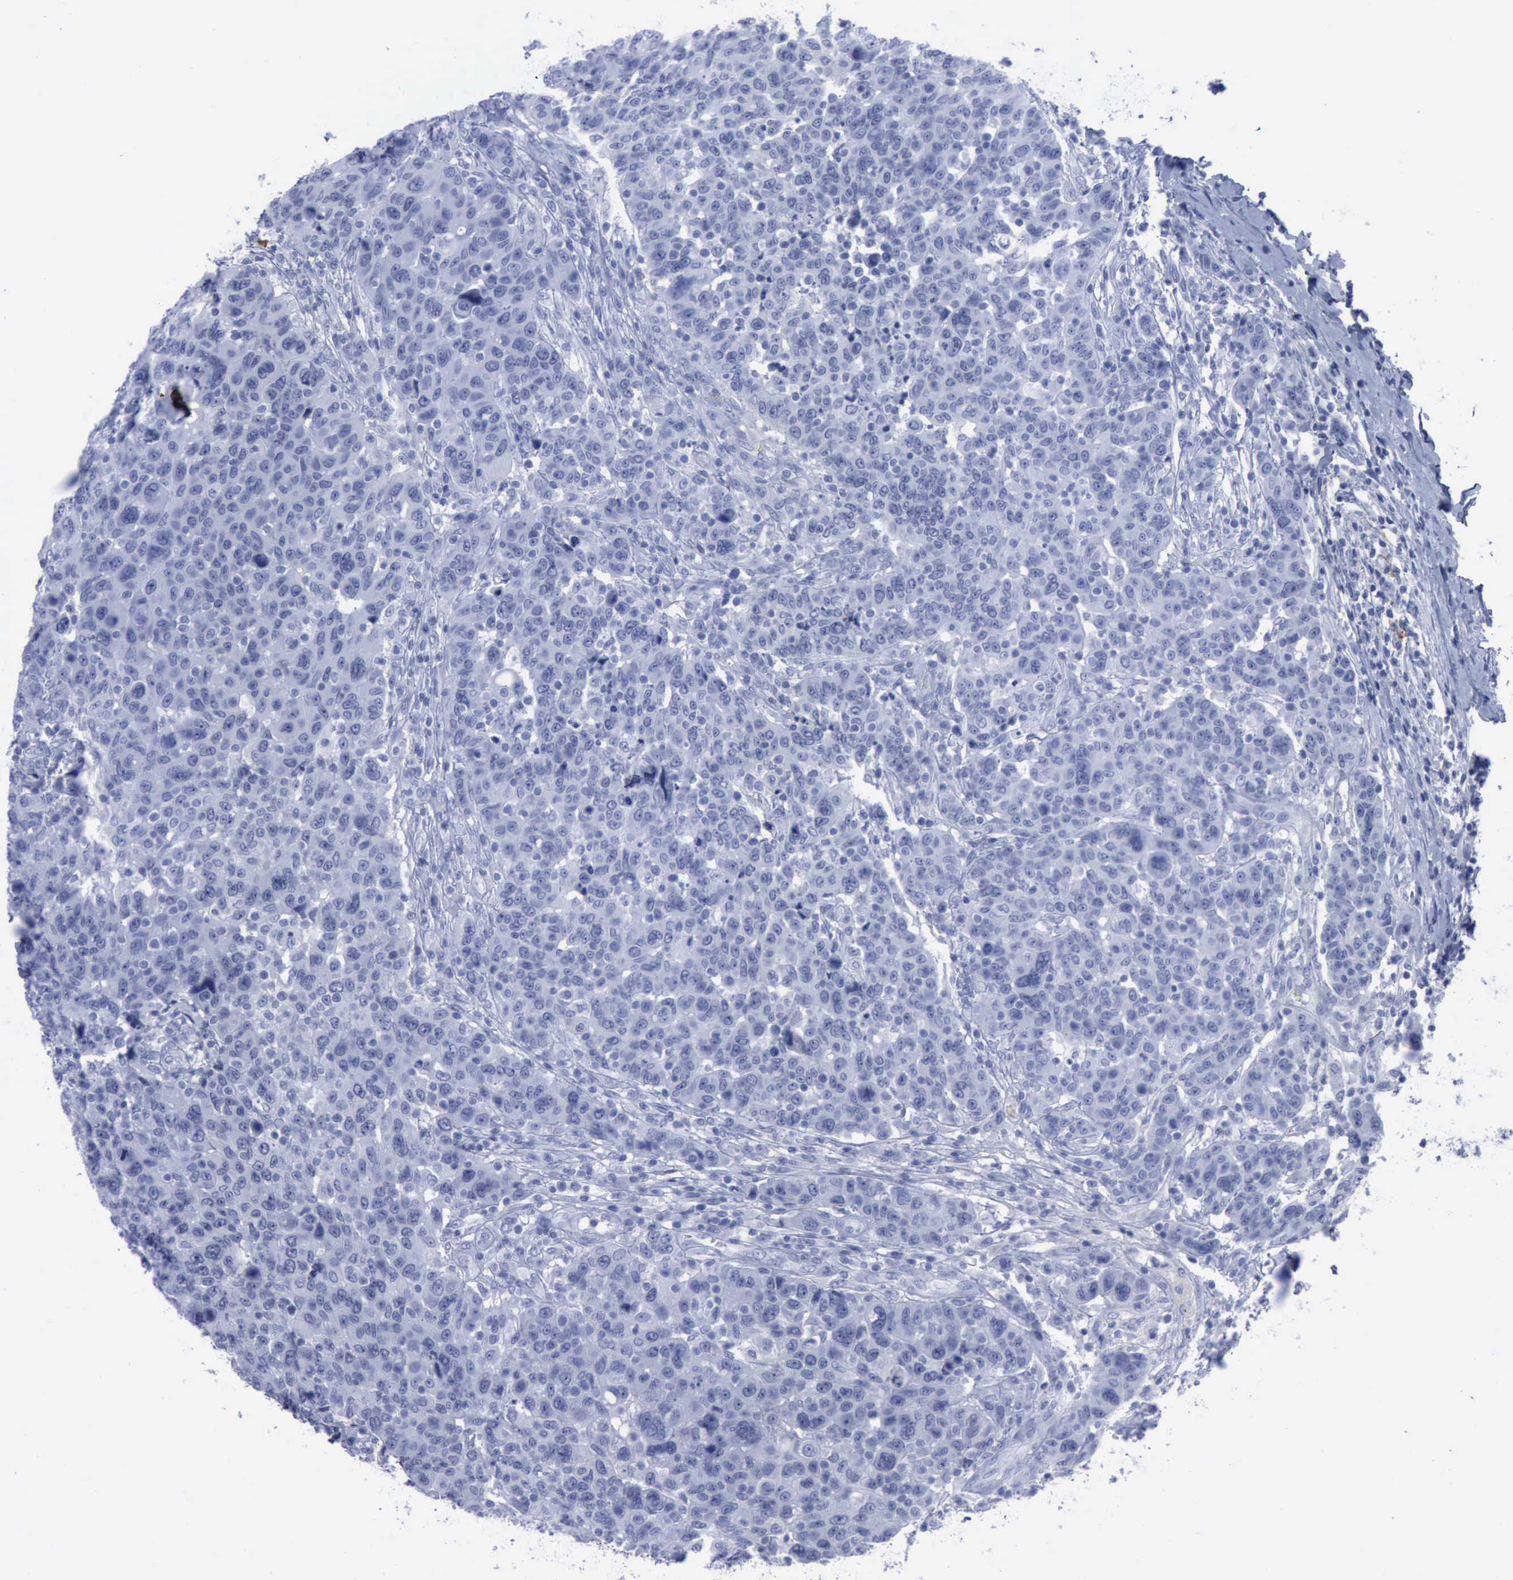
{"staining": {"intensity": "negative", "quantity": "none", "location": "none"}, "tissue": "breast cancer", "cell_type": "Tumor cells", "image_type": "cancer", "snomed": [{"axis": "morphology", "description": "Duct carcinoma"}, {"axis": "topography", "description": "Breast"}], "caption": "The immunohistochemistry (IHC) histopathology image has no significant expression in tumor cells of invasive ductal carcinoma (breast) tissue.", "gene": "NGFR", "patient": {"sex": "female", "age": 37}}